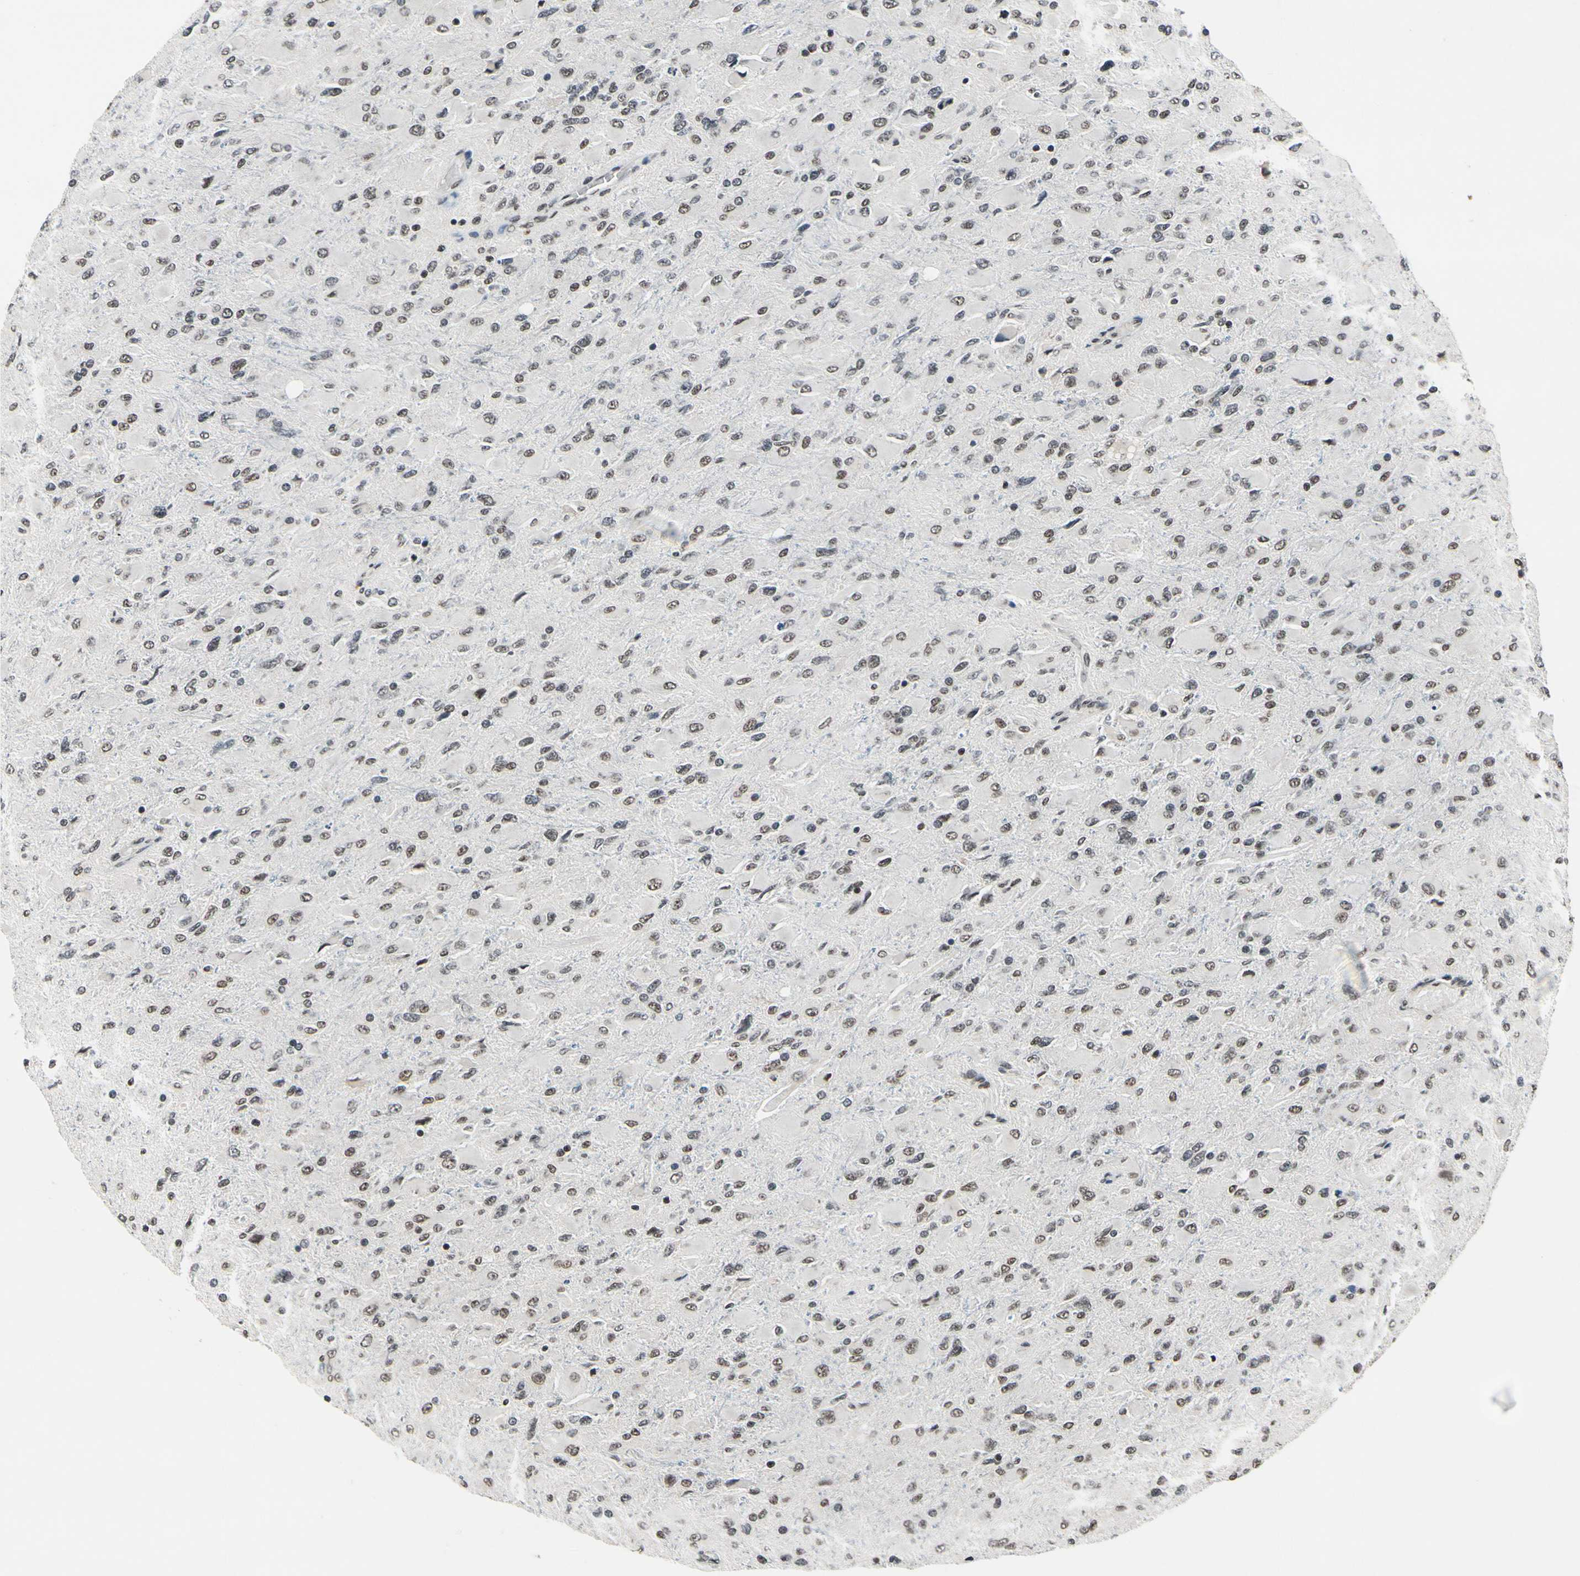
{"staining": {"intensity": "moderate", "quantity": ">75%", "location": "nuclear"}, "tissue": "glioma", "cell_type": "Tumor cells", "image_type": "cancer", "snomed": [{"axis": "morphology", "description": "Glioma, malignant, High grade"}, {"axis": "topography", "description": "Cerebral cortex"}], "caption": "Malignant high-grade glioma was stained to show a protein in brown. There is medium levels of moderate nuclear staining in approximately >75% of tumor cells.", "gene": "RECQL", "patient": {"sex": "female", "age": 36}}